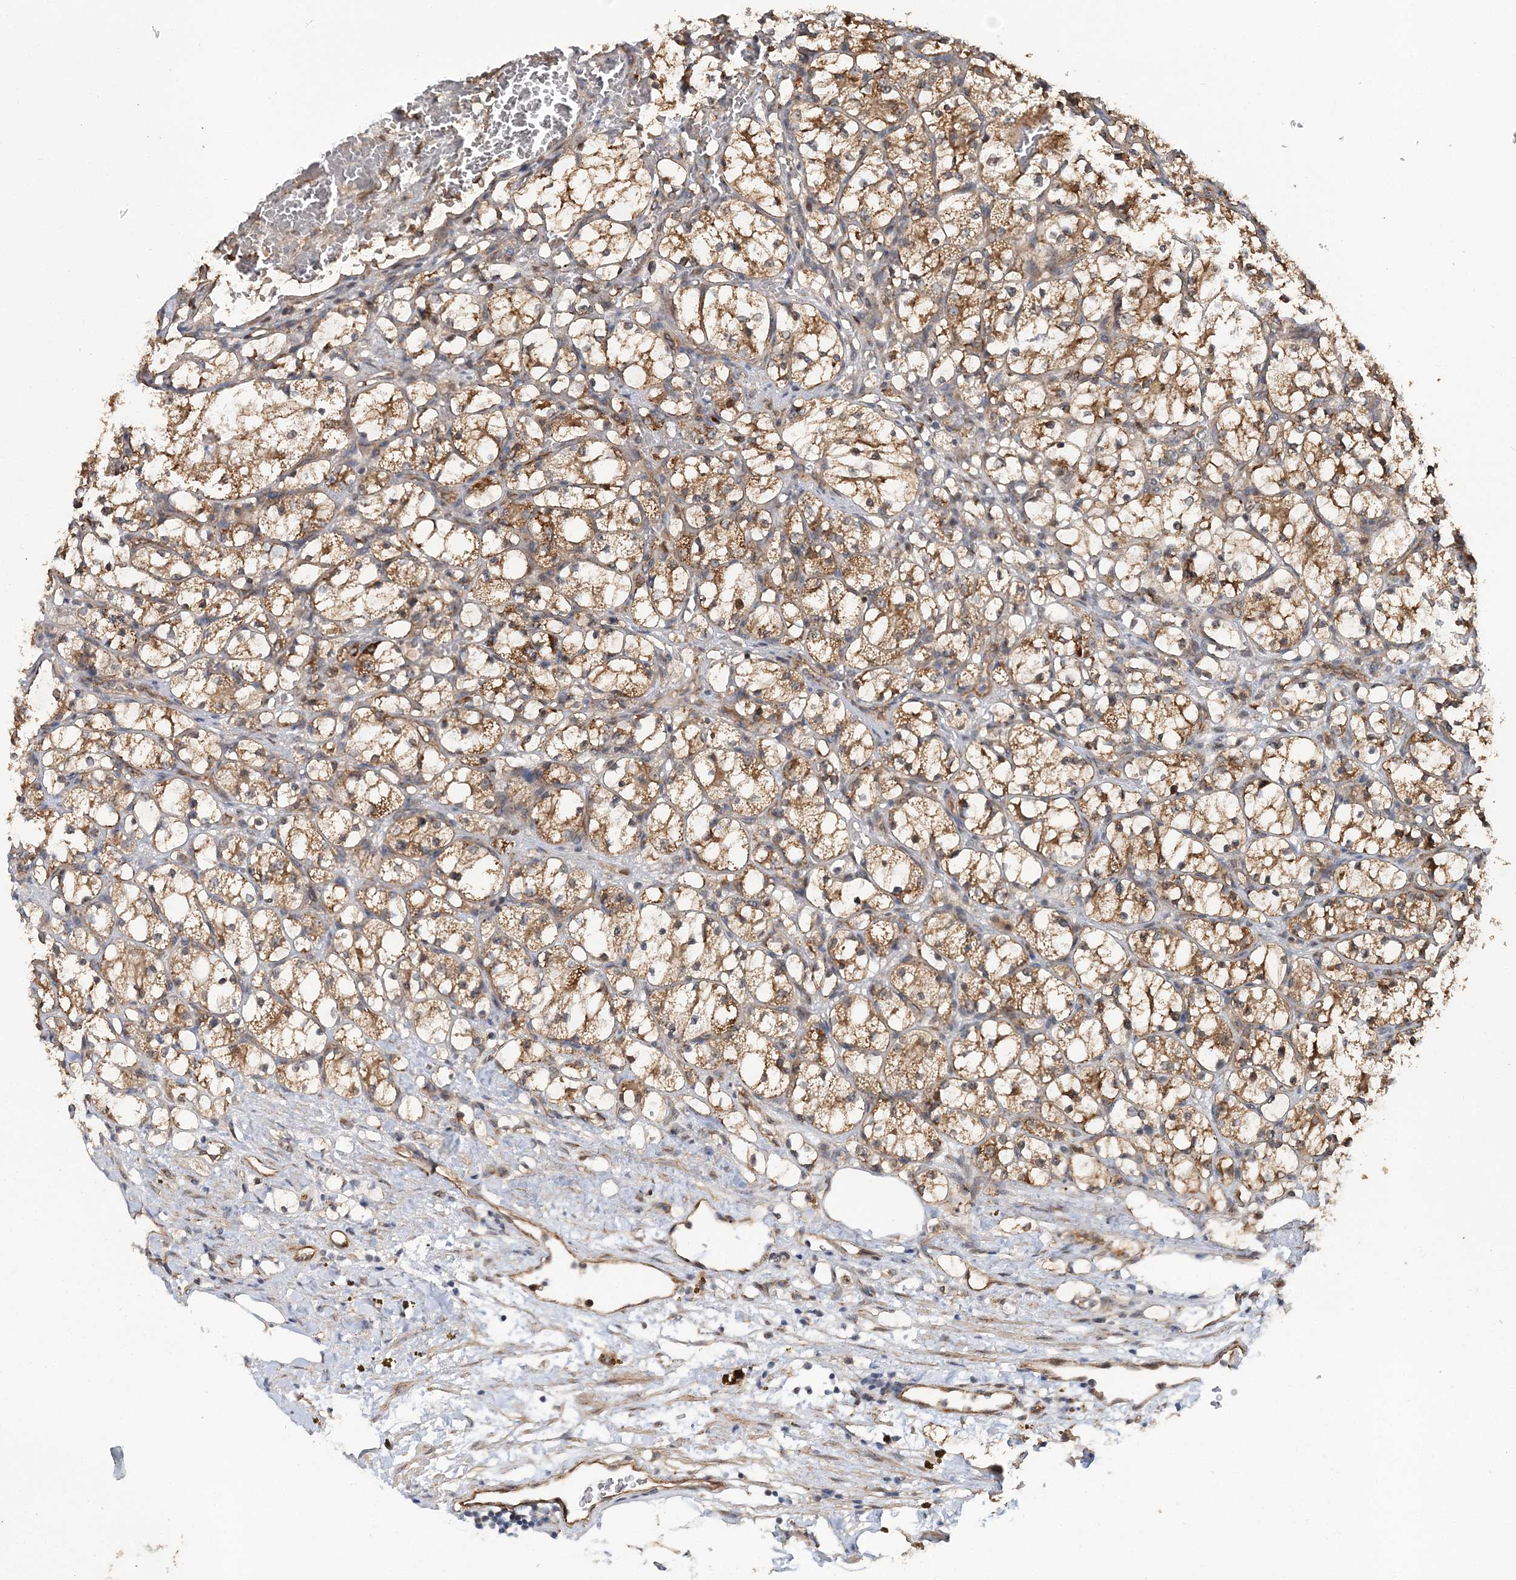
{"staining": {"intensity": "moderate", "quantity": ">75%", "location": "cytoplasmic/membranous"}, "tissue": "renal cancer", "cell_type": "Tumor cells", "image_type": "cancer", "snomed": [{"axis": "morphology", "description": "Adenocarcinoma, NOS"}, {"axis": "topography", "description": "Kidney"}], "caption": "Brown immunohistochemical staining in human renal adenocarcinoma demonstrates moderate cytoplasmic/membranous staining in approximately >75% of tumor cells.", "gene": "KIF4A", "patient": {"sex": "female", "age": 69}}